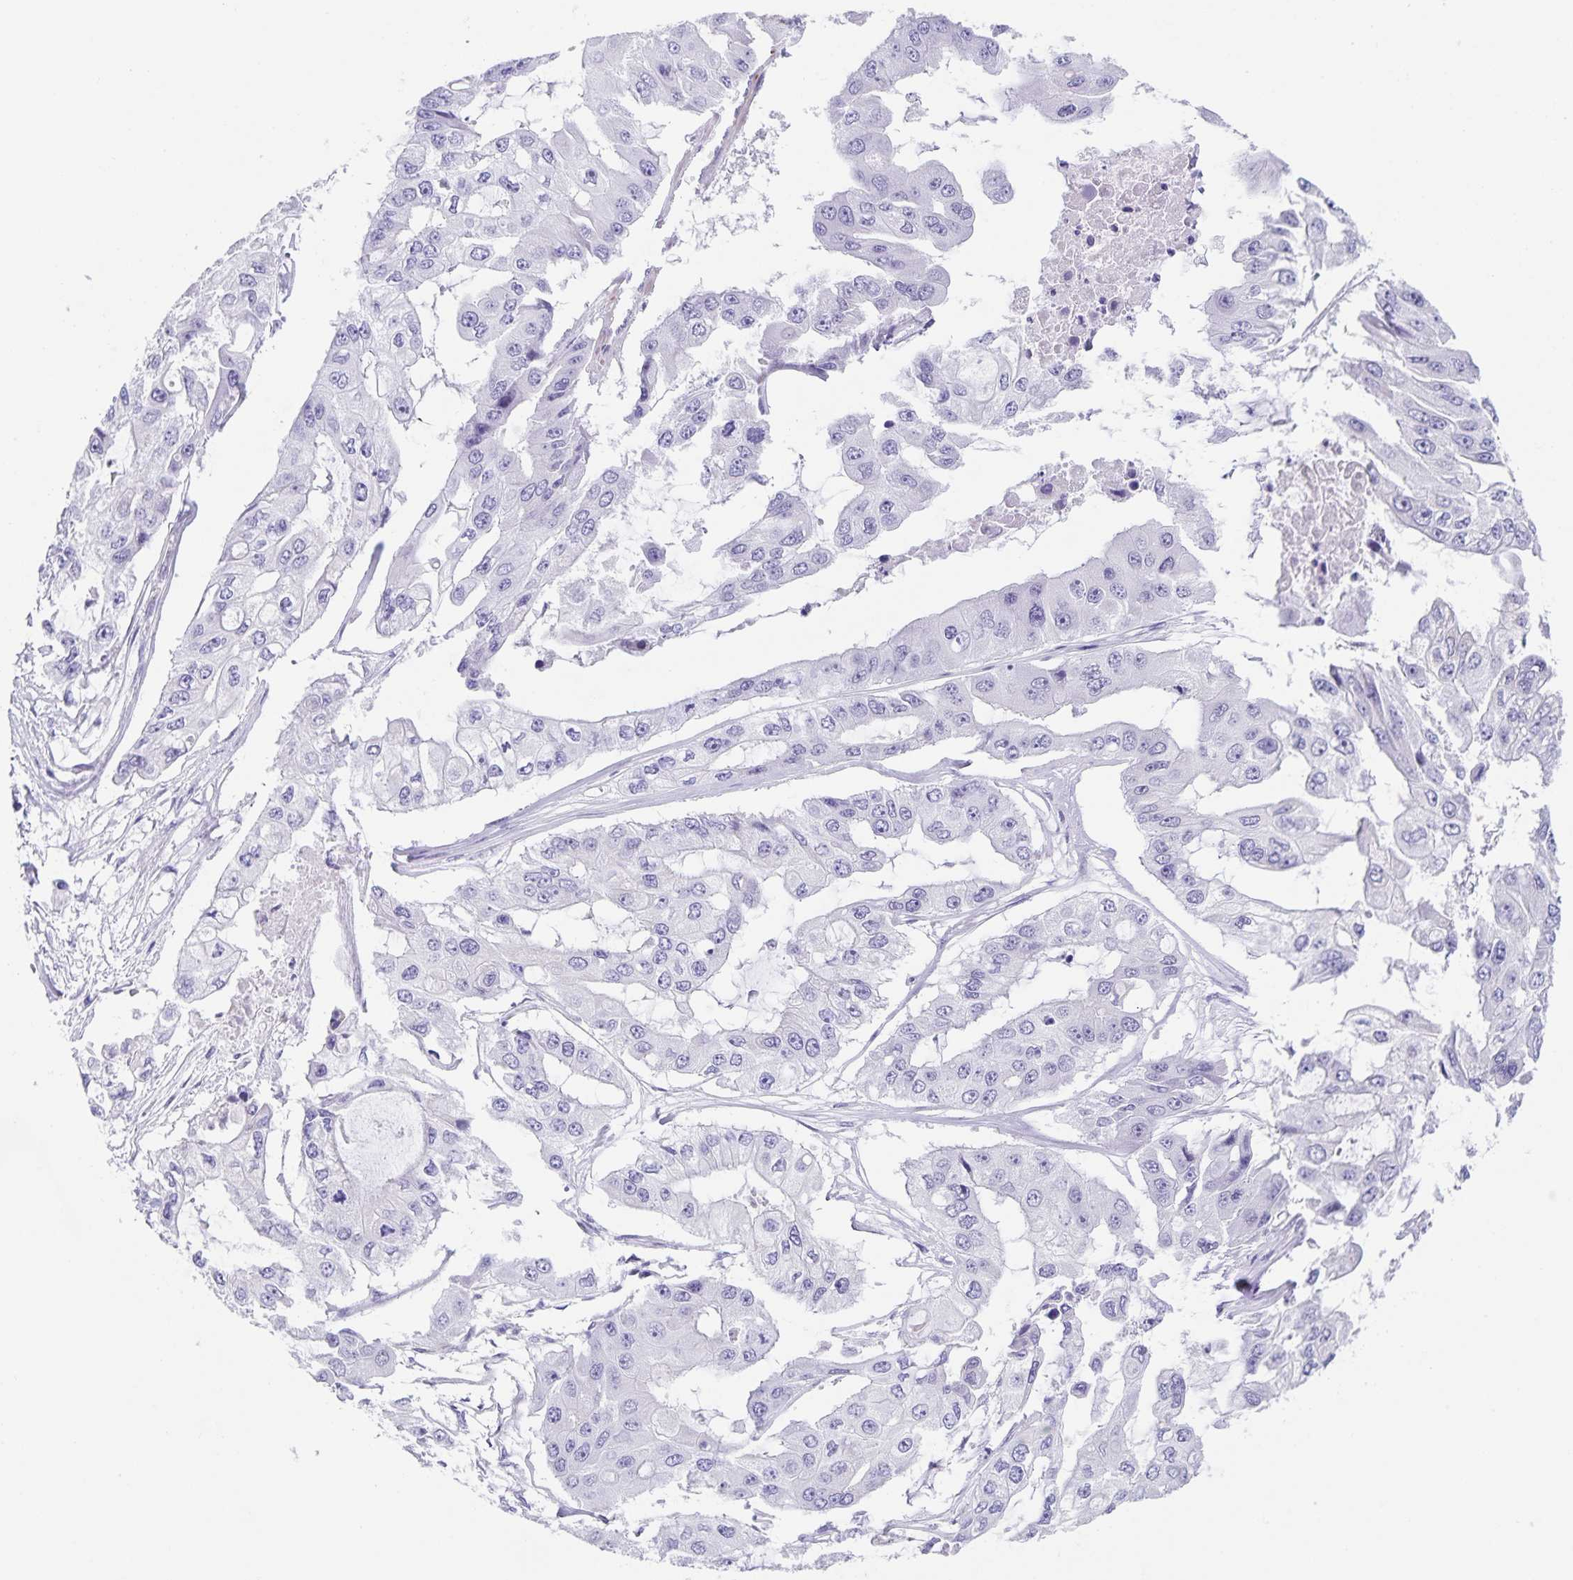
{"staining": {"intensity": "negative", "quantity": "none", "location": "none"}, "tissue": "ovarian cancer", "cell_type": "Tumor cells", "image_type": "cancer", "snomed": [{"axis": "morphology", "description": "Cystadenocarcinoma, serous, NOS"}, {"axis": "topography", "description": "Ovary"}], "caption": "Human ovarian cancer (serous cystadenocarcinoma) stained for a protein using immunohistochemistry reveals no positivity in tumor cells.", "gene": "SYNM", "patient": {"sex": "female", "age": 56}}